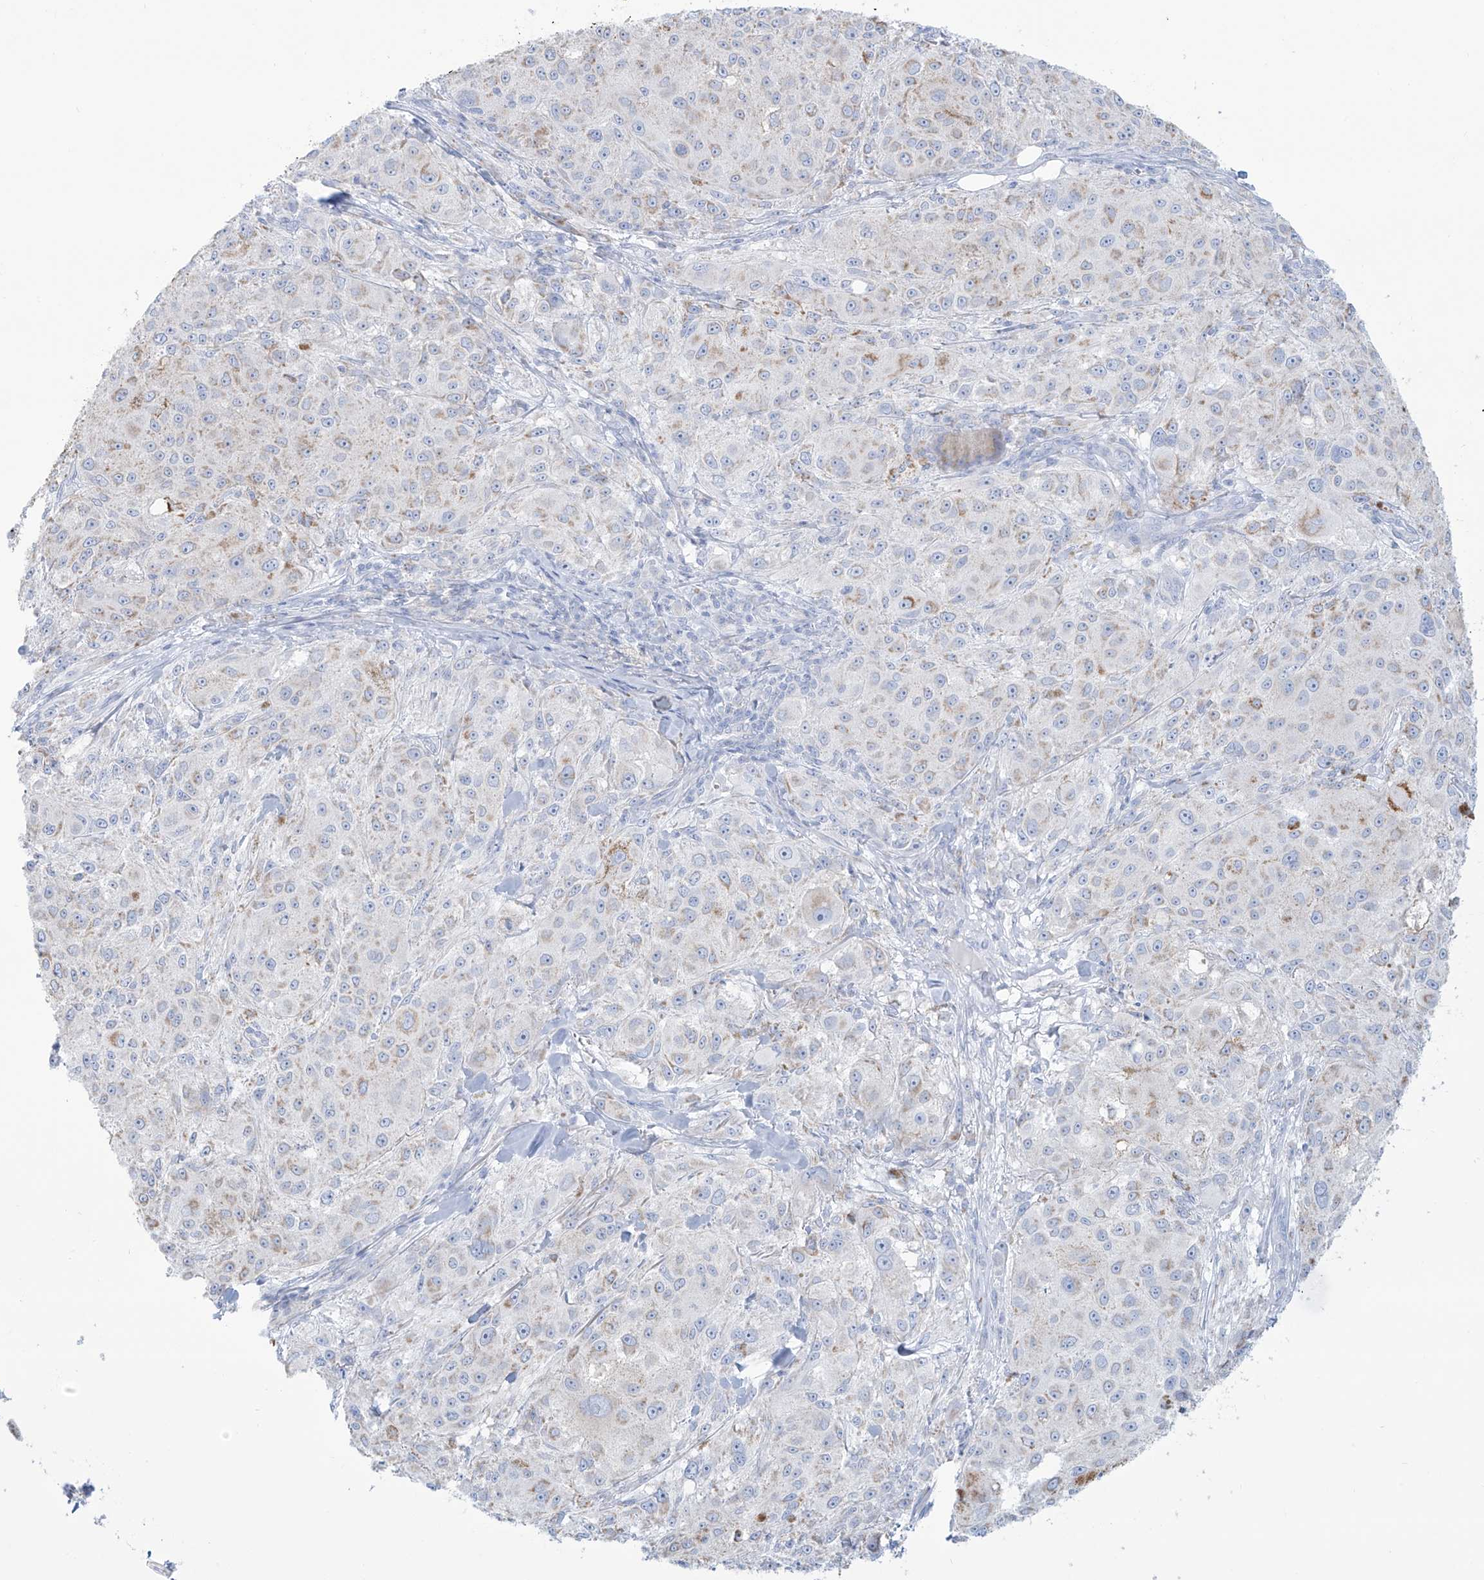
{"staining": {"intensity": "moderate", "quantity": "<25%", "location": "cytoplasmic/membranous"}, "tissue": "melanoma", "cell_type": "Tumor cells", "image_type": "cancer", "snomed": [{"axis": "morphology", "description": "Necrosis, NOS"}, {"axis": "morphology", "description": "Malignant melanoma, NOS"}, {"axis": "topography", "description": "Skin"}], "caption": "Moderate cytoplasmic/membranous expression is present in about <25% of tumor cells in melanoma.", "gene": "SLC26A3", "patient": {"sex": "female", "age": 87}}